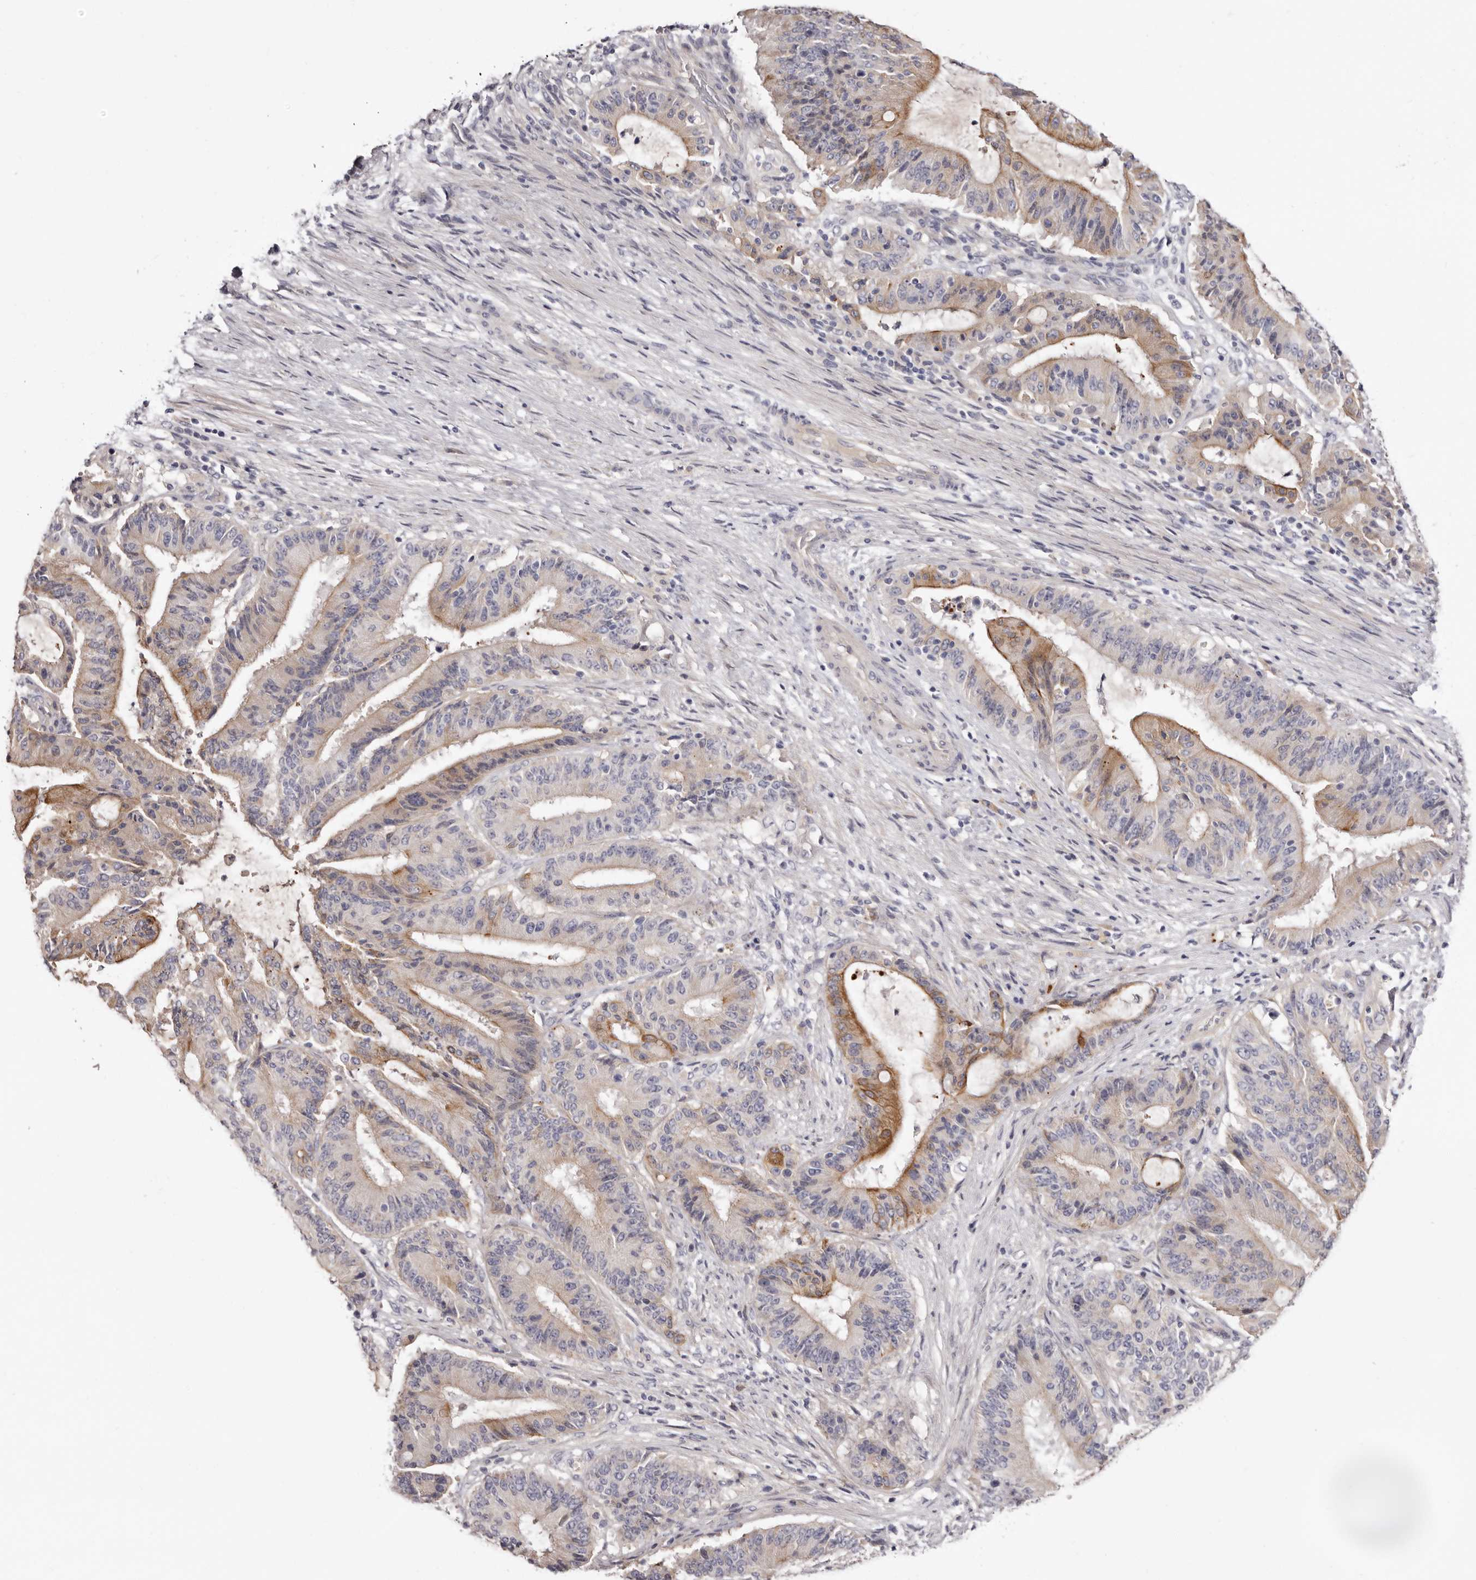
{"staining": {"intensity": "moderate", "quantity": "25%-75%", "location": "cytoplasmic/membranous"}, "tissue": "liver cancer", "cell_type": "Tumor cells", "image_type": "cancer", "snomed": [{"axis": "morphology", "description": "Normal tissue, NOS"}, {"axis": "morphology", "description": "Cholangiocarcinoma"}, {"axis": "topography", "description": "Liver"}, {"axis": "topography", "description": "Peripheral nerve tissue"}], "caption": "An immunohistochemistry (IHC) image of neoplastic tissue is shown. Protein staining in brown highlights moderate cytoplasmic/membranous positivity in liver cholangiocarcinoma within tumor cells.", "gene": "STK16", "patient": {"sex": "female", "age": 73}}